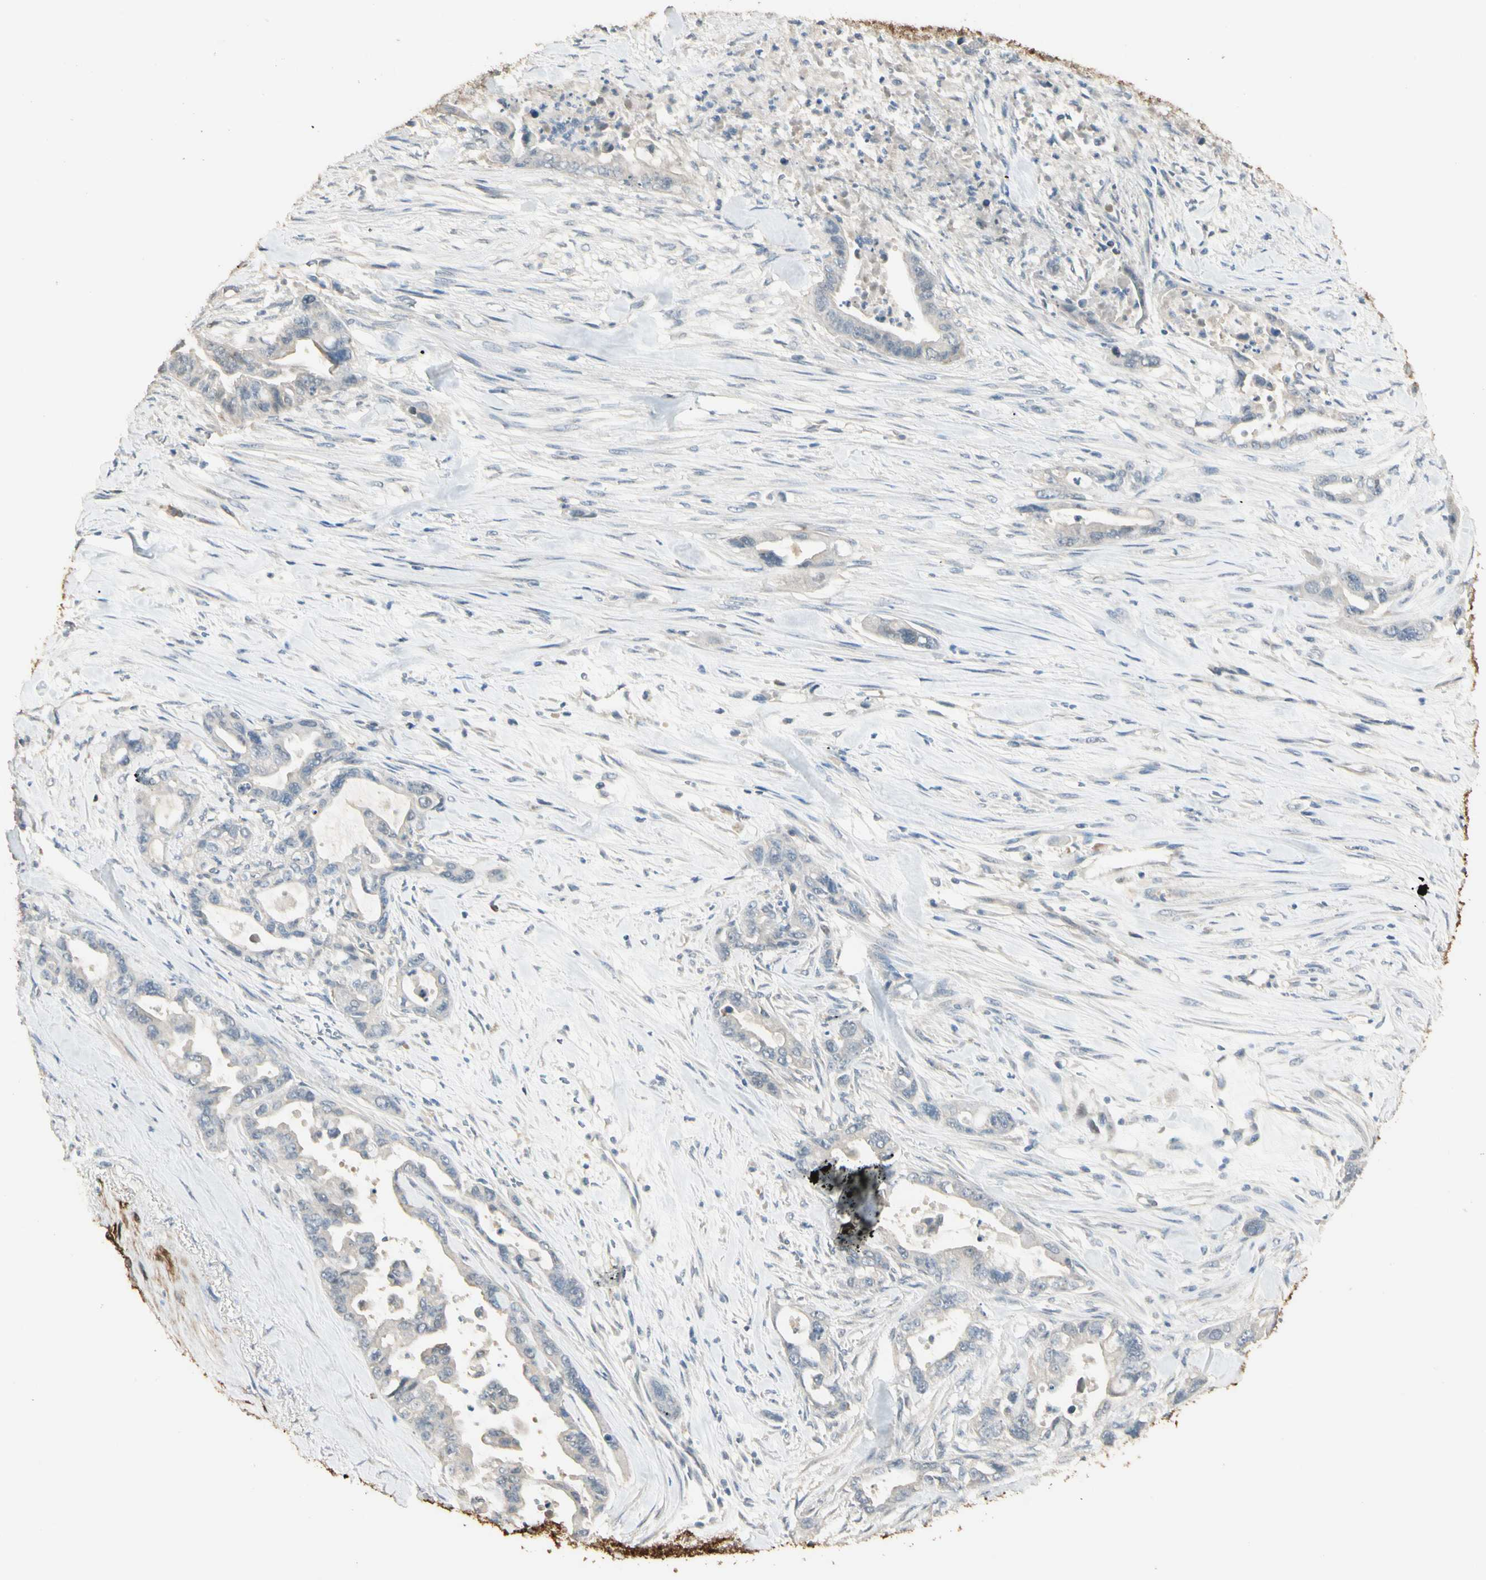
{"staining": {"intensity": "negative", "quantity": "none", "location": "none"}, "tissue": "pancreatic cancer", "cell_type": "Tumor cells", "image_type": "cancer", "snomed": [{"axis": "morphology", "description": "Adenocarcinoma, NOS"}, {"axis": "topography", "description": "Pancreas"}], "caption": "IHC micrograph of neoplastic tissue: pancreatic adenocarcinoma stained with DAB (3,3'-diaminobenzidine) exhibits no significant protein staining in tumor cells.", "gene": "GNE", "patient": {"sex": "male", "age": 70}}